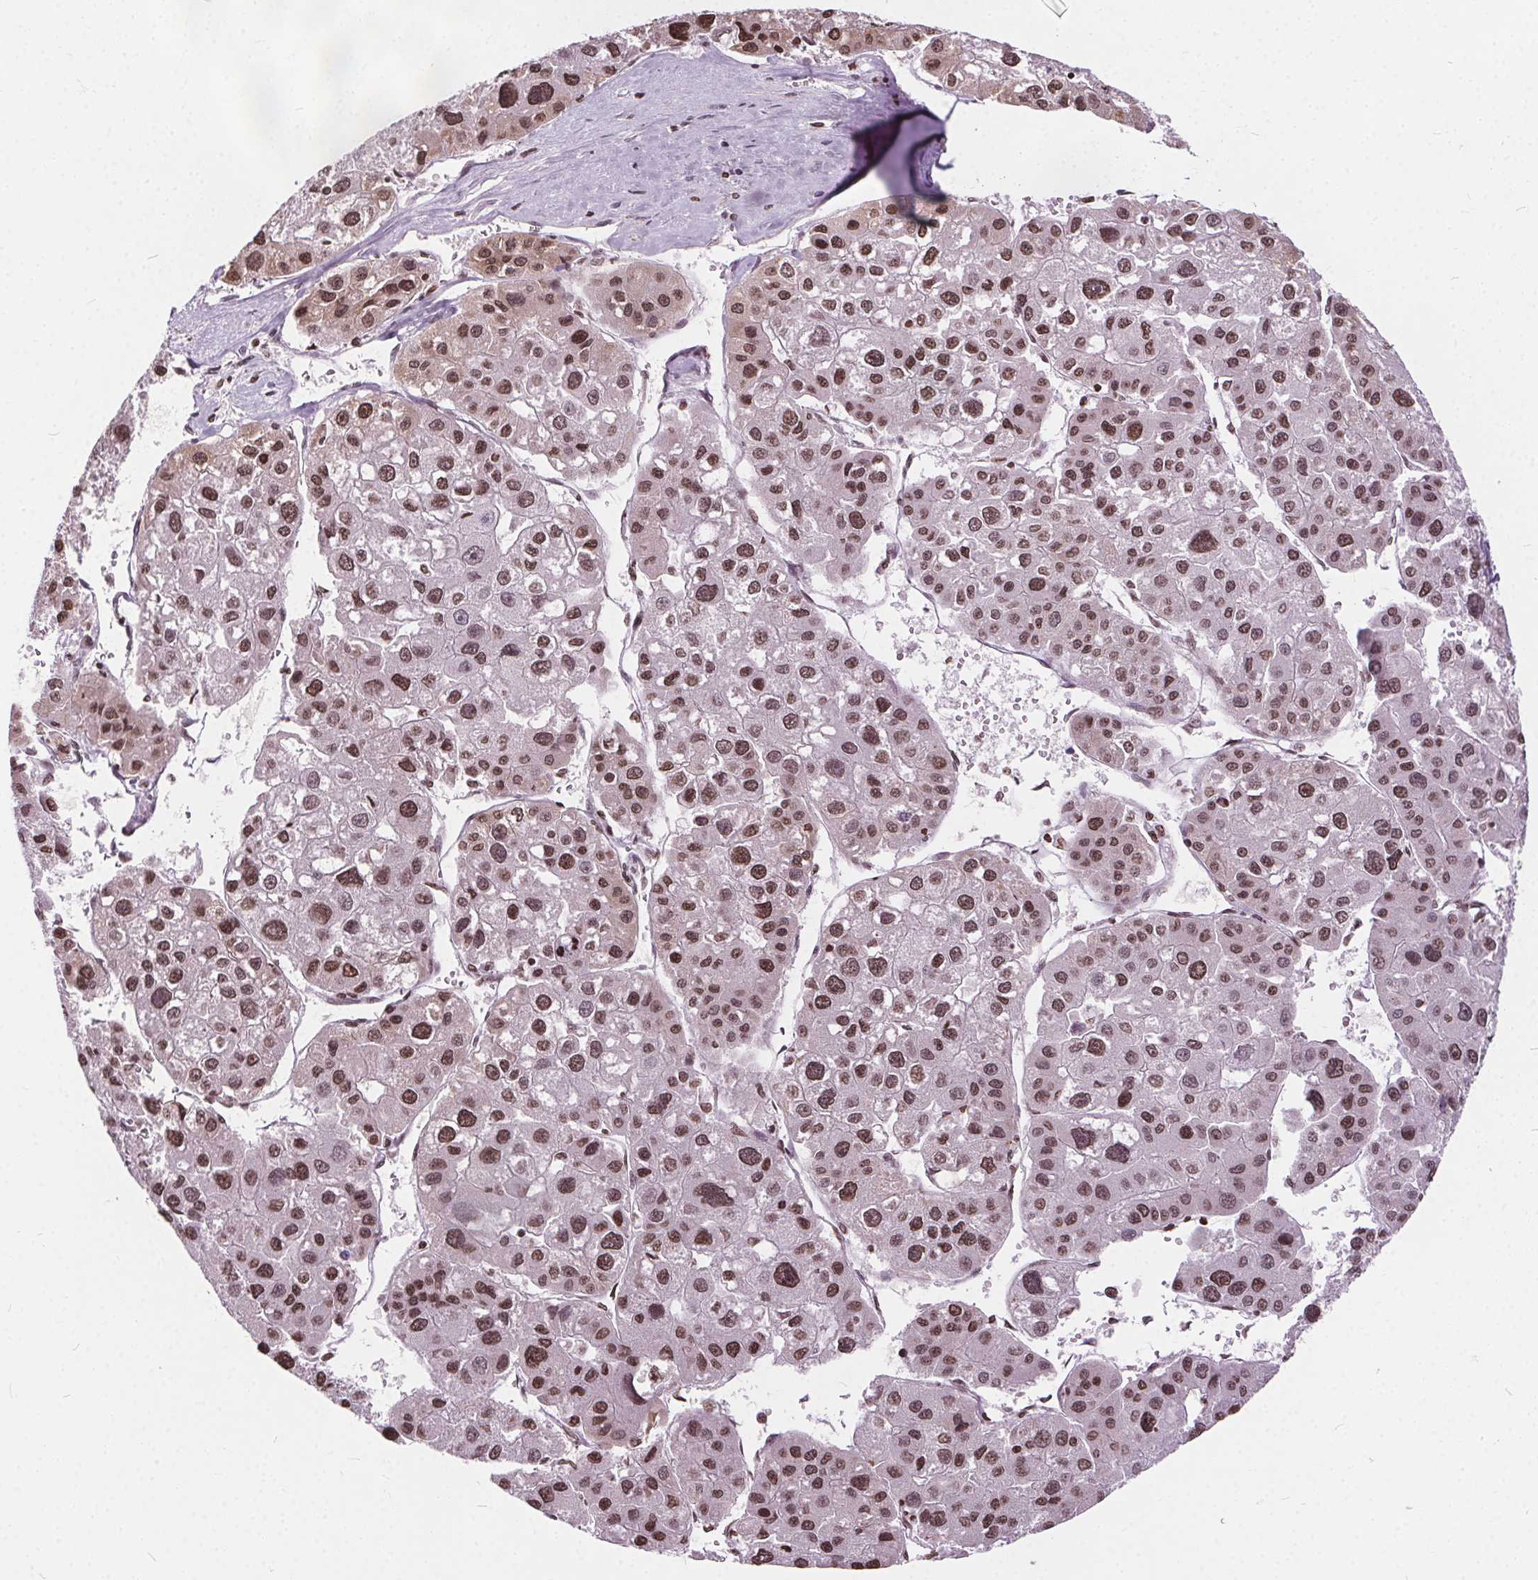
{"staining": {"intensity": "moderate", "quantity": ">75%", "location": "nuclear"}, "tissue": "liver cancer", "cell_type": "Tumor cells", "image_type": "cancer", "snomed": [{"axis": "morphology", "description": "Carcinoma, Hepatocellular, NOS"}, {"axis": "topography", "description": "Liver"}], "caption": "Moderate nuclear staining for a protein is present in about >75% of tumor cells of liver cancer using immunohistochemistry (IHC).", "gene": "ISLR2", "patient": {"sex": "male", "age": 73}}